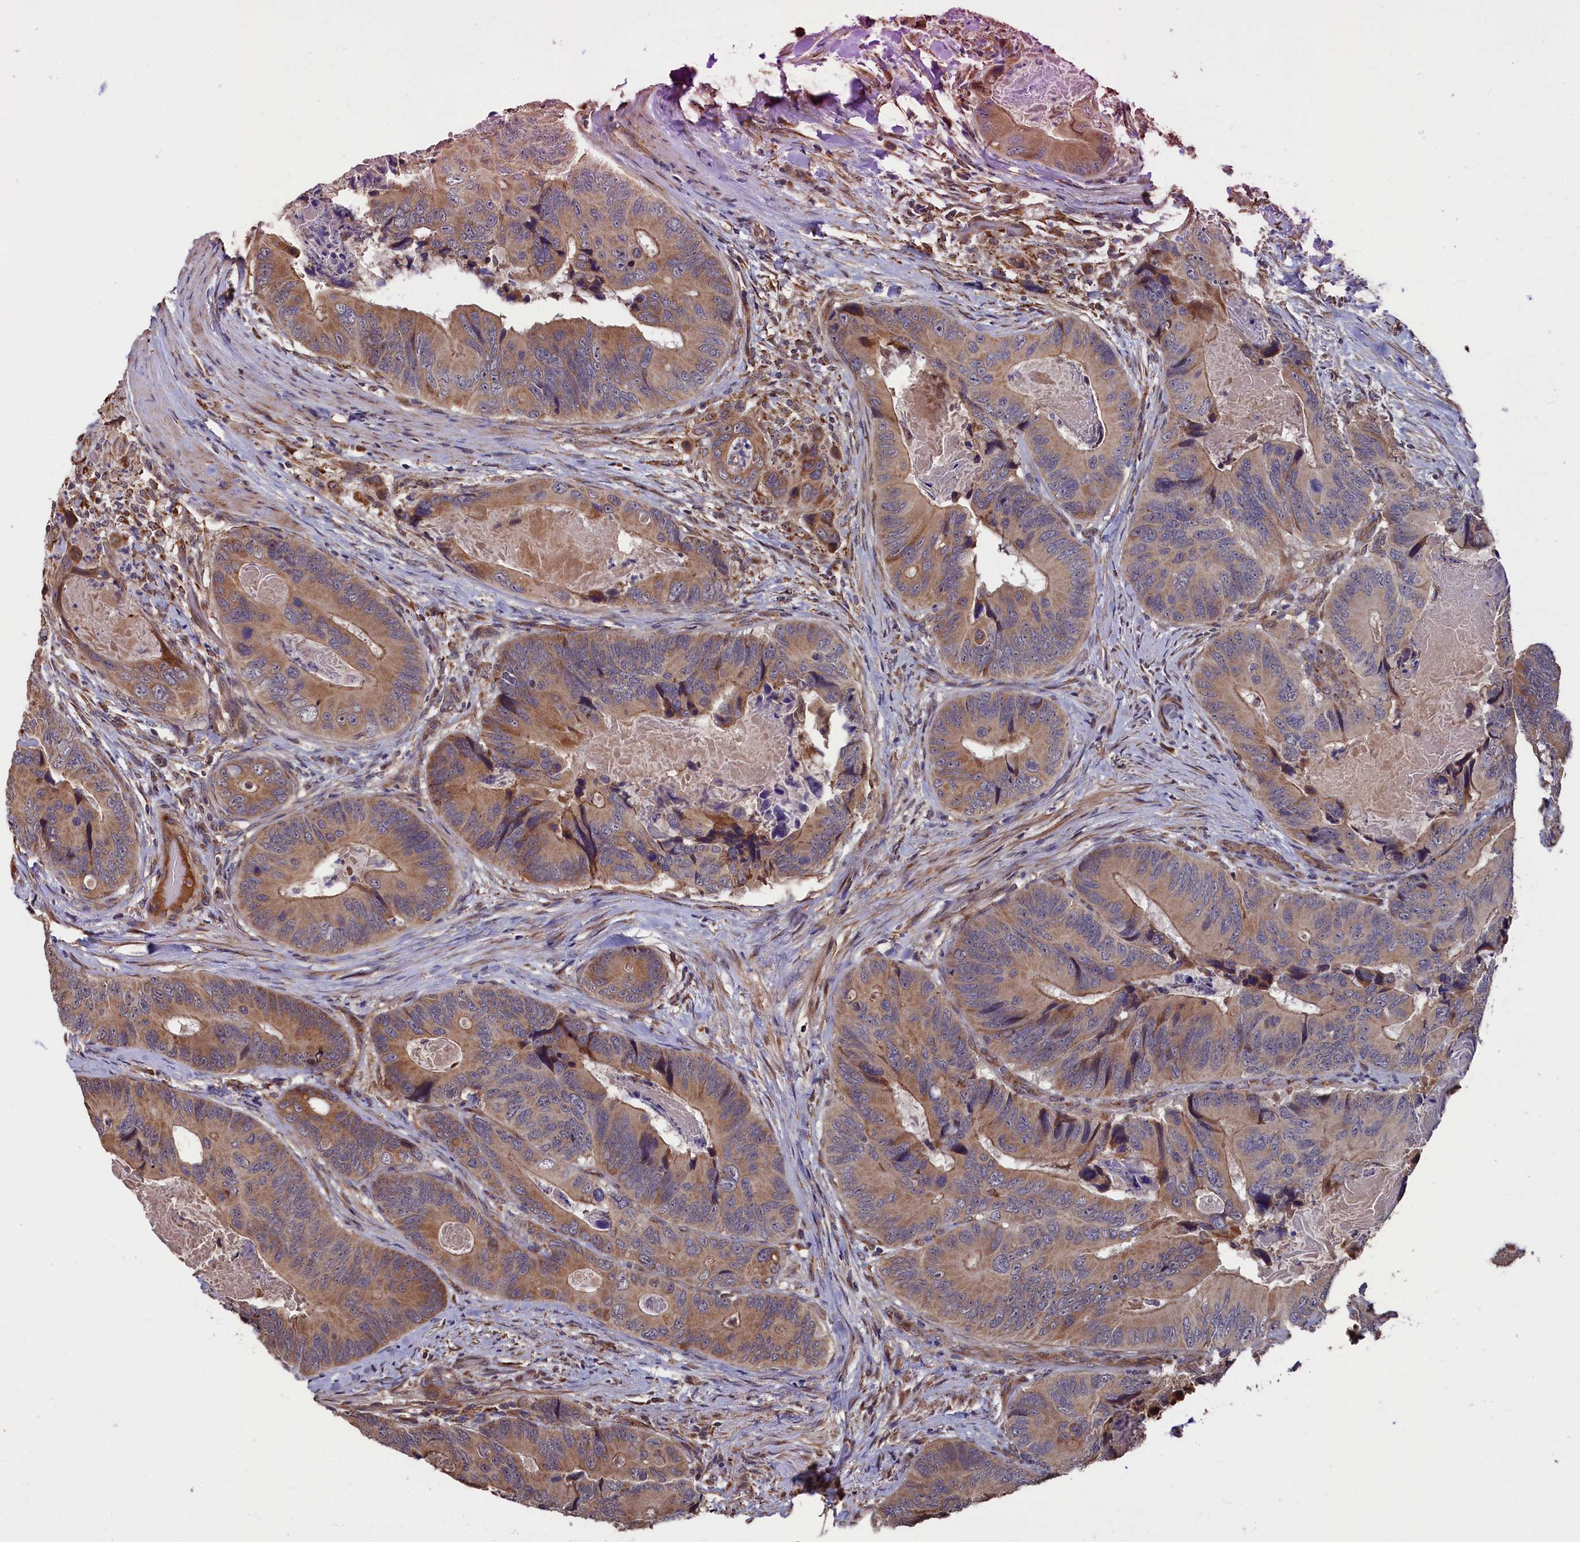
{"staining": {"intensity": "moderate", "quantity": ">75%", "location": "cytoplasmic/membranous"}, "tissue": "colorectal cancer", "cell_type": "Tumor cells", "image_type": "cancer", "snomed": [{"axis": "morphology", "description": "Adenocarcinoma, NOS"}, {"axis": "topography", "description": "Colon"}], "caption": "This micrograph exhibits immunohistochemistry staining of human colorectal adenocarcinoma, with medium moderate cytoplasmic/membranous positivity in about >75% of tumor cells.", "gene": "SLC12A4", "patient": {"sex": "male", "age": 84}}